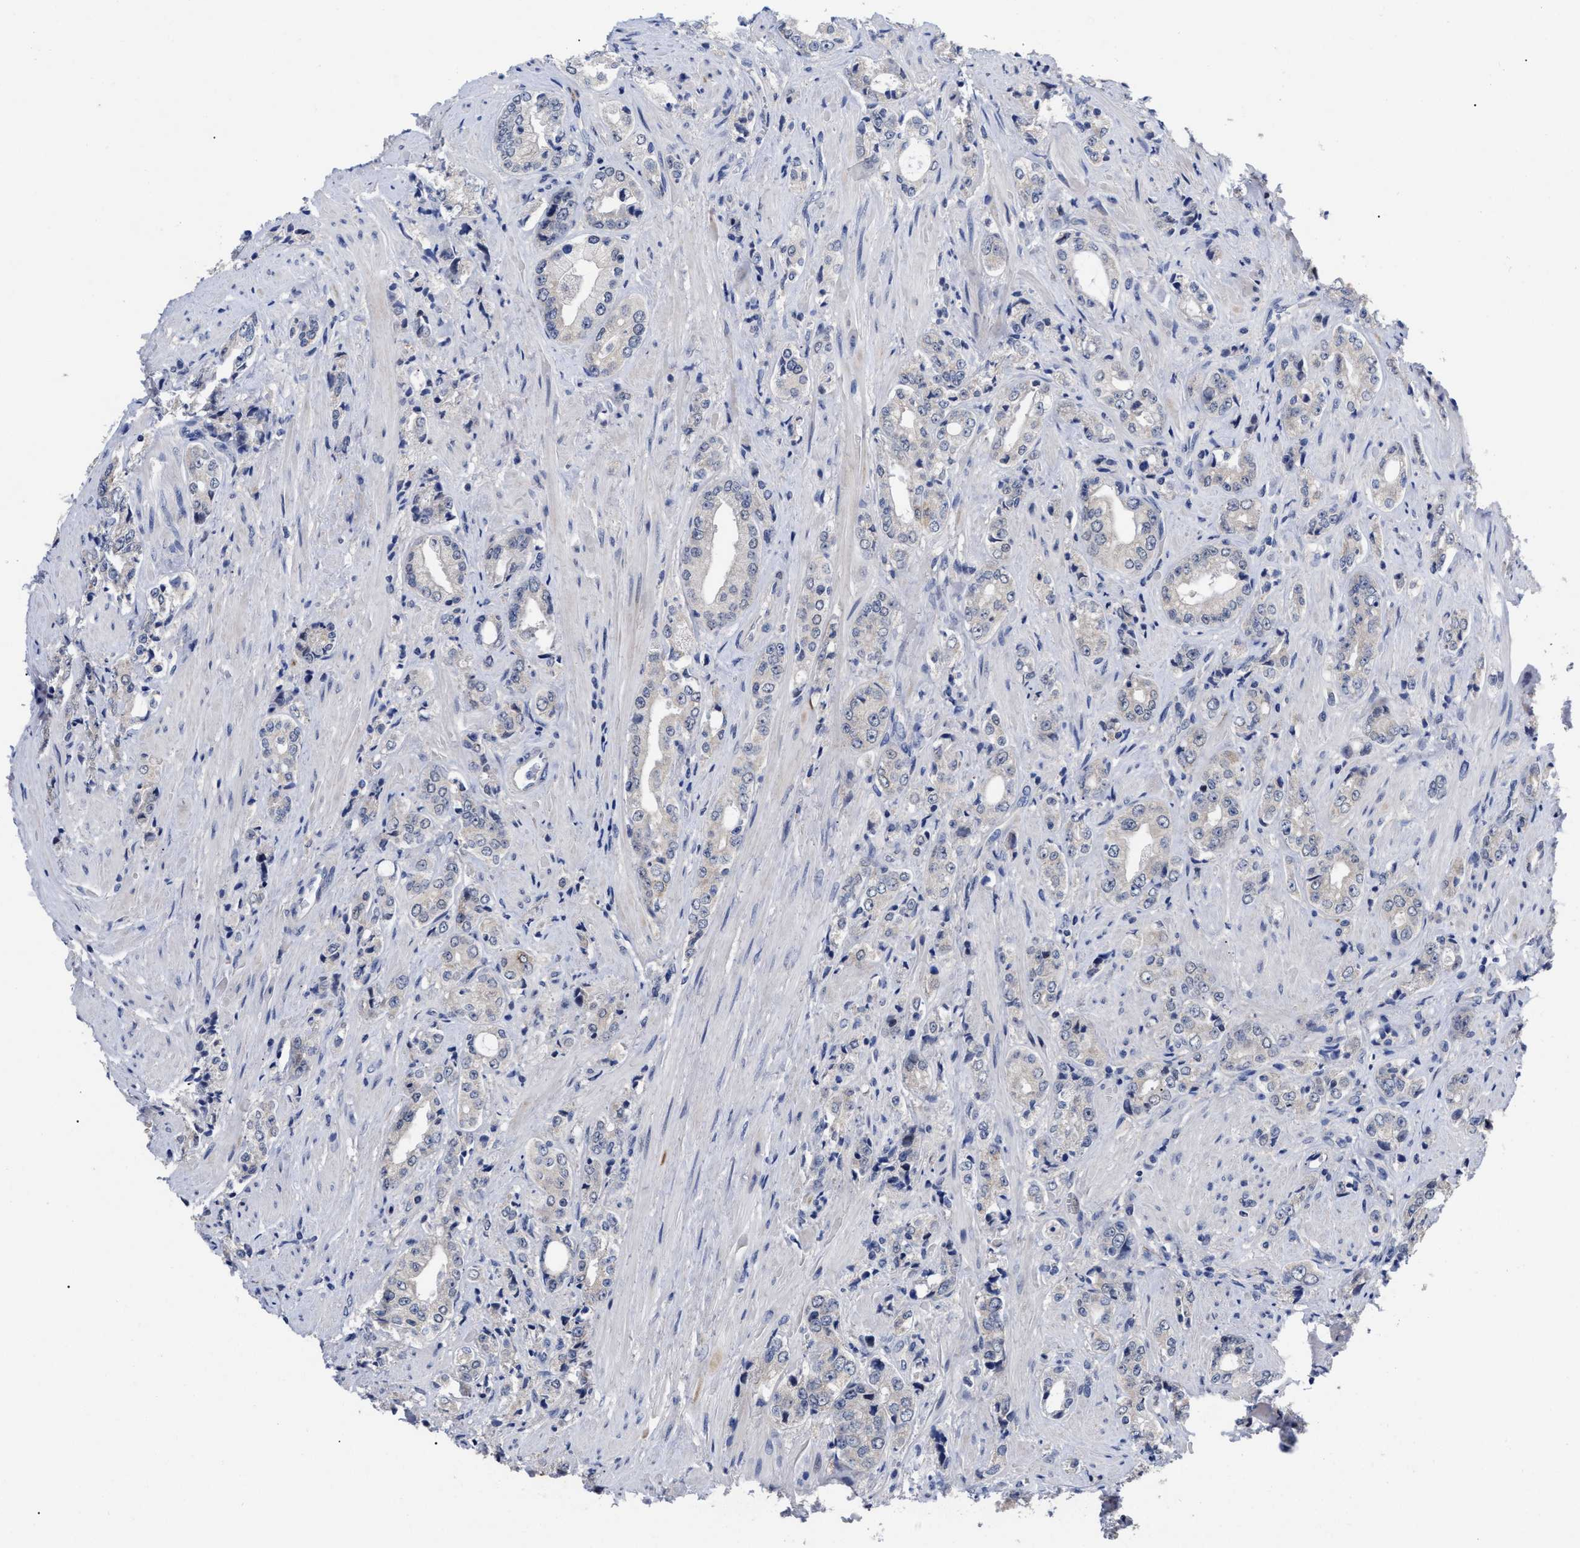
{"staining": {"intensity": "negative", "quantity": "none", "location": "none"}, "tissue": "prostate cancer", "cell_type": "Tumor cells", "image_type": "cancer", "snomed": [{"axis": "morphology", "description": "Adenocarcinoma, High grade"}, {"axis": "topography", "description": "Prostate"}], "caption": "Tumor cells show no significant protein staining in prostate adenocarcinoma (high-grade). (Immunohistochemistry (ihc), brightfield microscopy, high magnification).", "gene": "CCN5", "patient": {"sex": "male", "age": 61}}